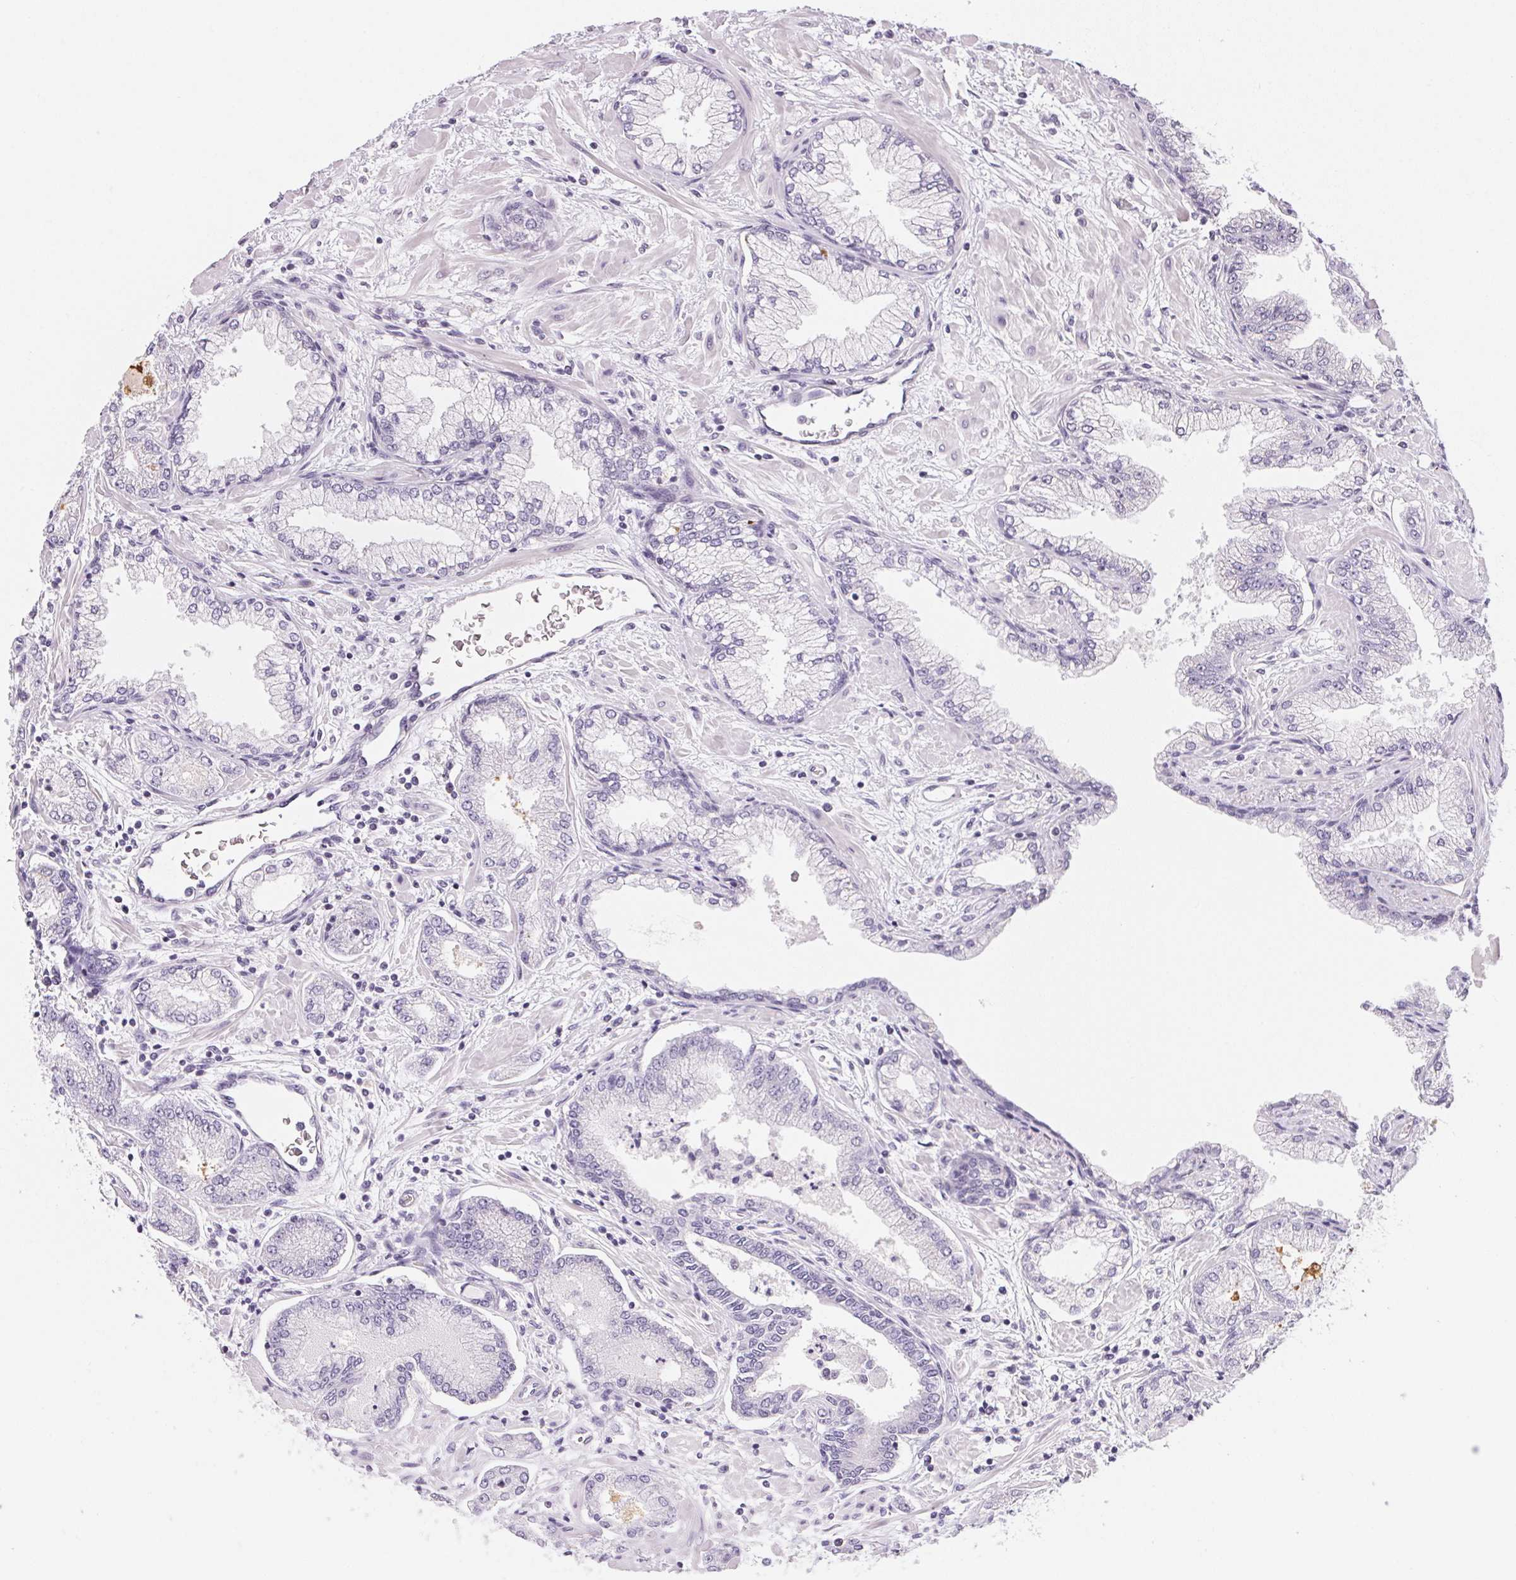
{"staining": {"intensity": "negative", "quantity": "none", "location": "none"}, "tissue": "prostate cancer", "cell_type": "Tumor cells", "image_type": "cancer", "snomed": [{"axis": "morphology", "description": "Adenocarcinoma, Low grade"}, {"axis": "topography", "description": "Prostate"}], "caption": "The immunohistochemistry histopathology image has no significant expression in tumor cells of prostate adenocarcinoma (low-grade) tissue. Nuclei are stained in blue.", "gene": "GIPC2", "patient": {"sex": "male", "age": 55}}